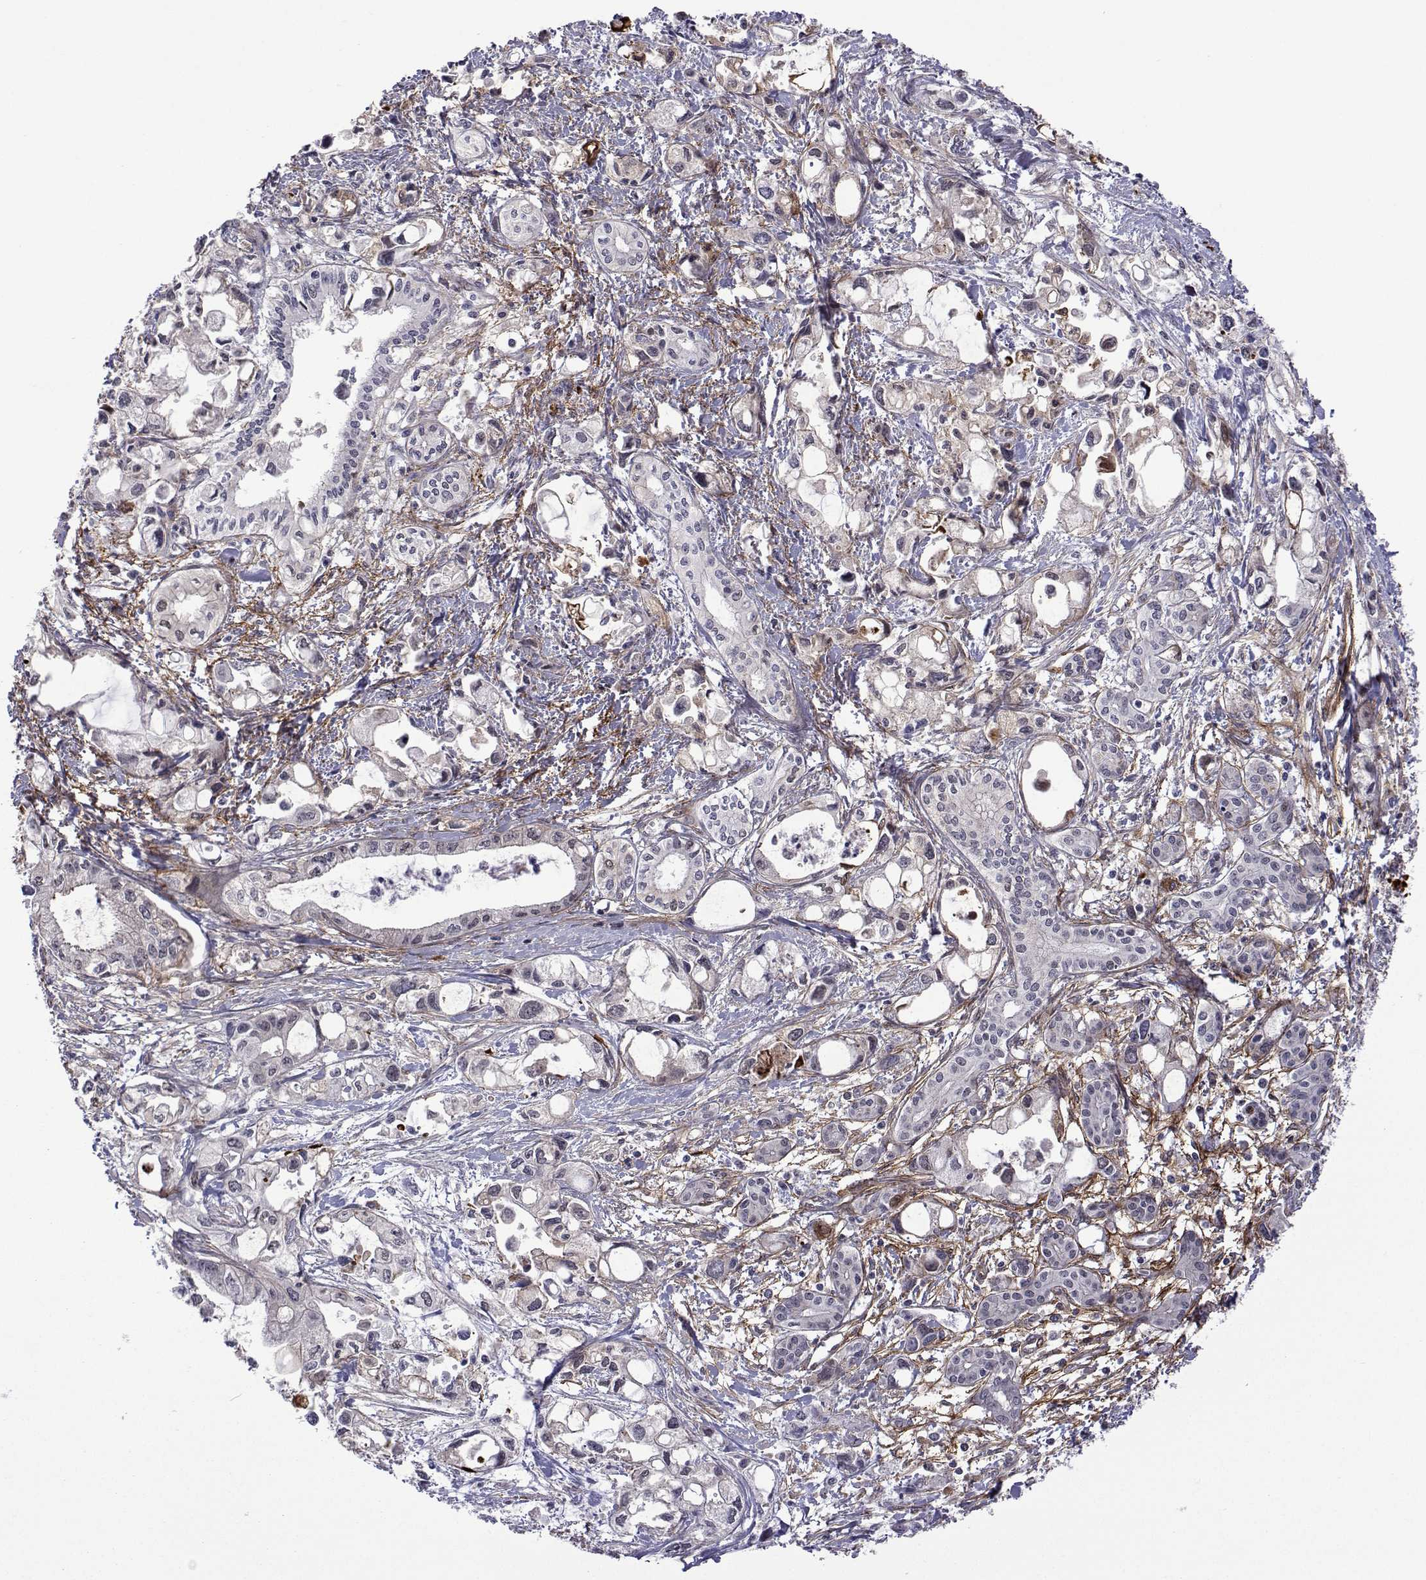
{"staining": {"intensity": "negative", "quantity": "none", "location": "none"}, "tissue": "pancreatic cancer", "cell_type": "Tumor cells", "image_type": "cancer", "snomed": [{"axis": "morphology", "description": "Adenocarcinoma, NOS"}, {"axis": "topography", "description": "Pancreas"}], "caption": "DAB (3,3'-diaminobenzidine) immunohistochemical staining of adenocarcinoma (pancreatic) displays no significant staining in tumor cells. (DAB (3,3'-diaminobenzidine) immunohistochemistry with hematoxylin counter stain).", "gene": "EFCAB3", "patient": {"sex": "female", "age": 61}}